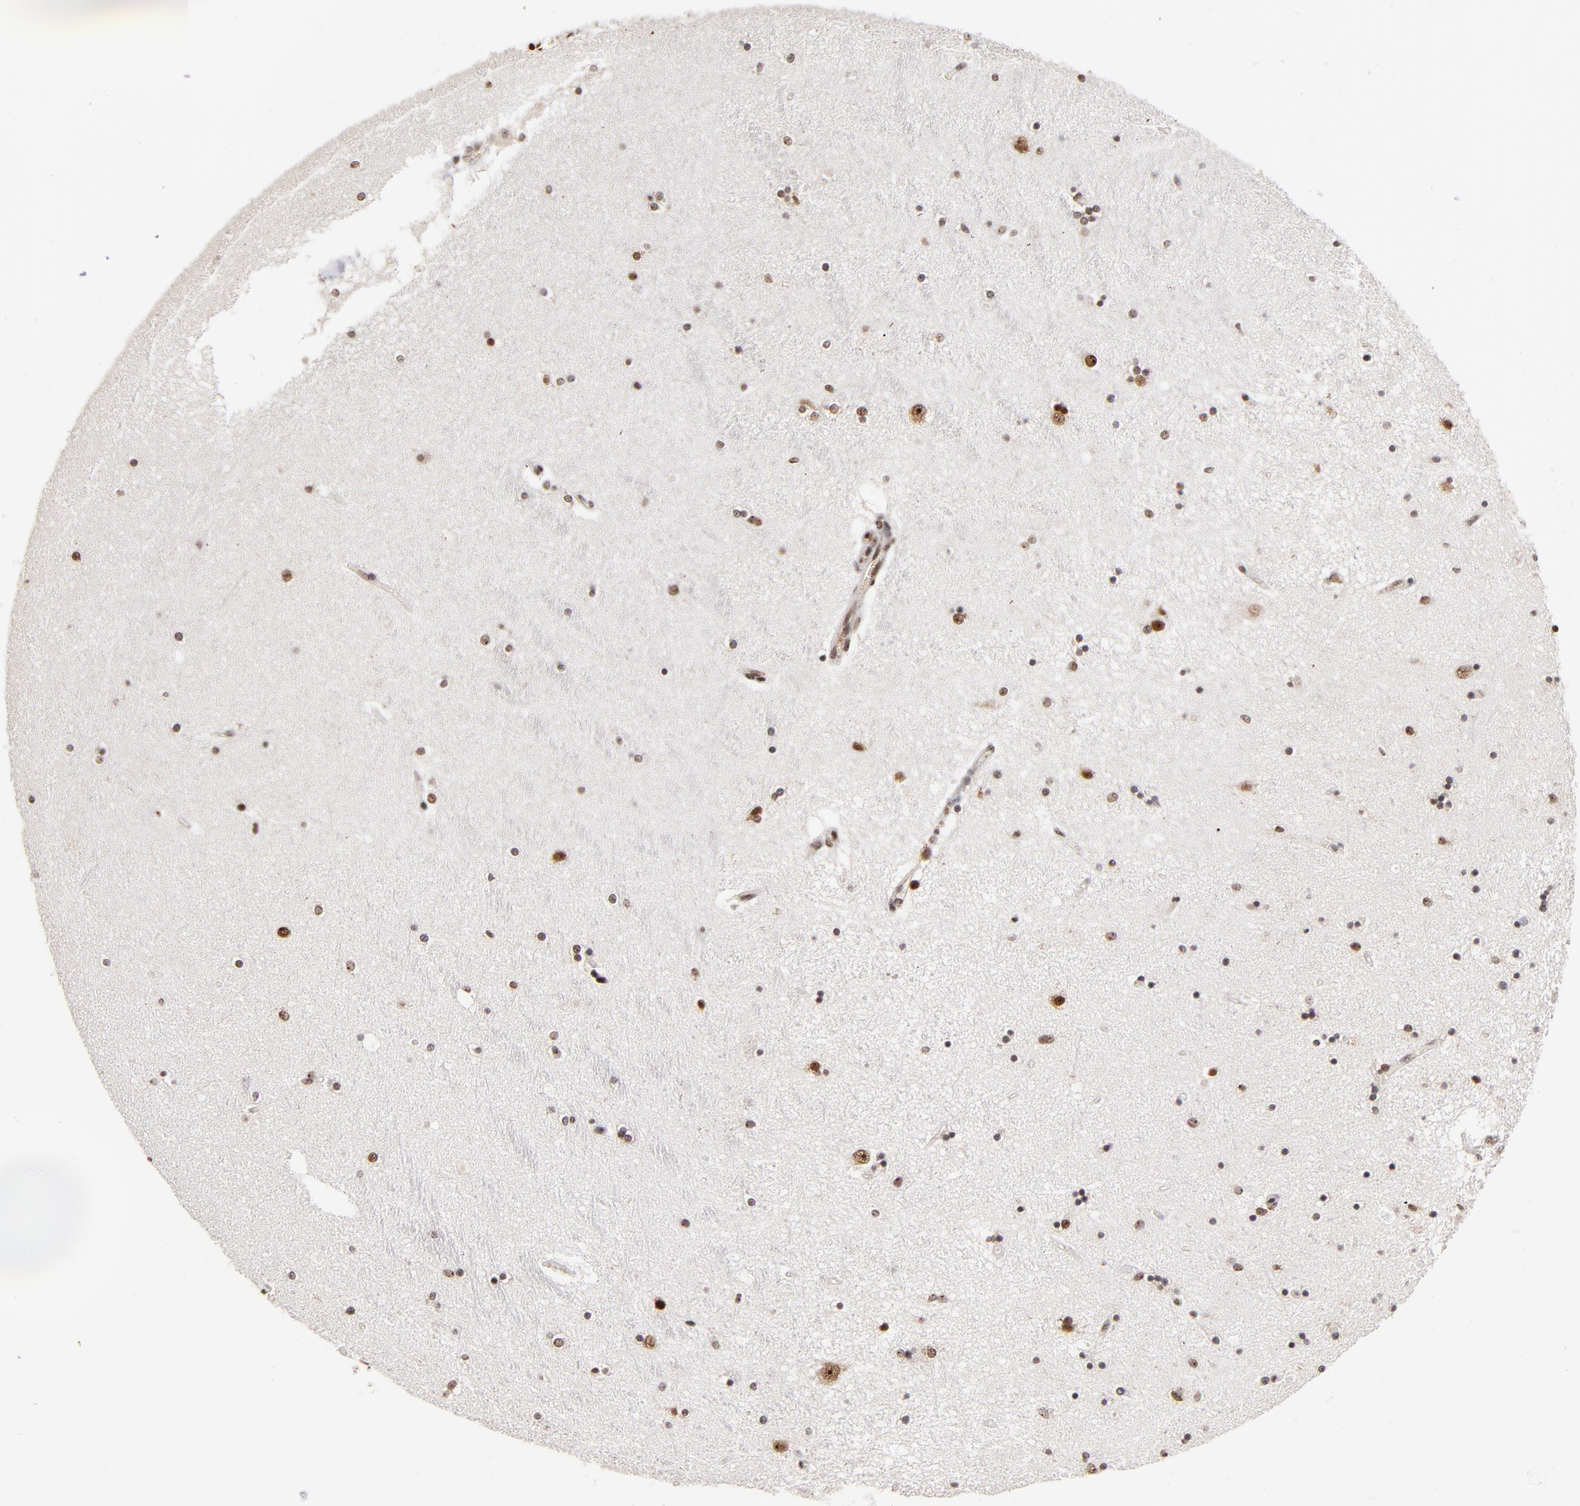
{"staining": {"intensity": "strong", "quantity": ">75%", "location": "nuclear"}, "tissue": "hippocampus", "cell_type": "Glial cells", "image_type": "normal", "snomed": [{"axis": "morphology", "description": "Normal tissue, NOS"}, {"axis": "topography", "description": "Hippocampus"}], "caption": "Approximately >75% of glial cells in normal hippocampus exhibit strong nuclear protein expression as visualized by brown immunohistochemical staining.", "gene": "ZNF146", "patient": {"sex": "female", "age": 54}}